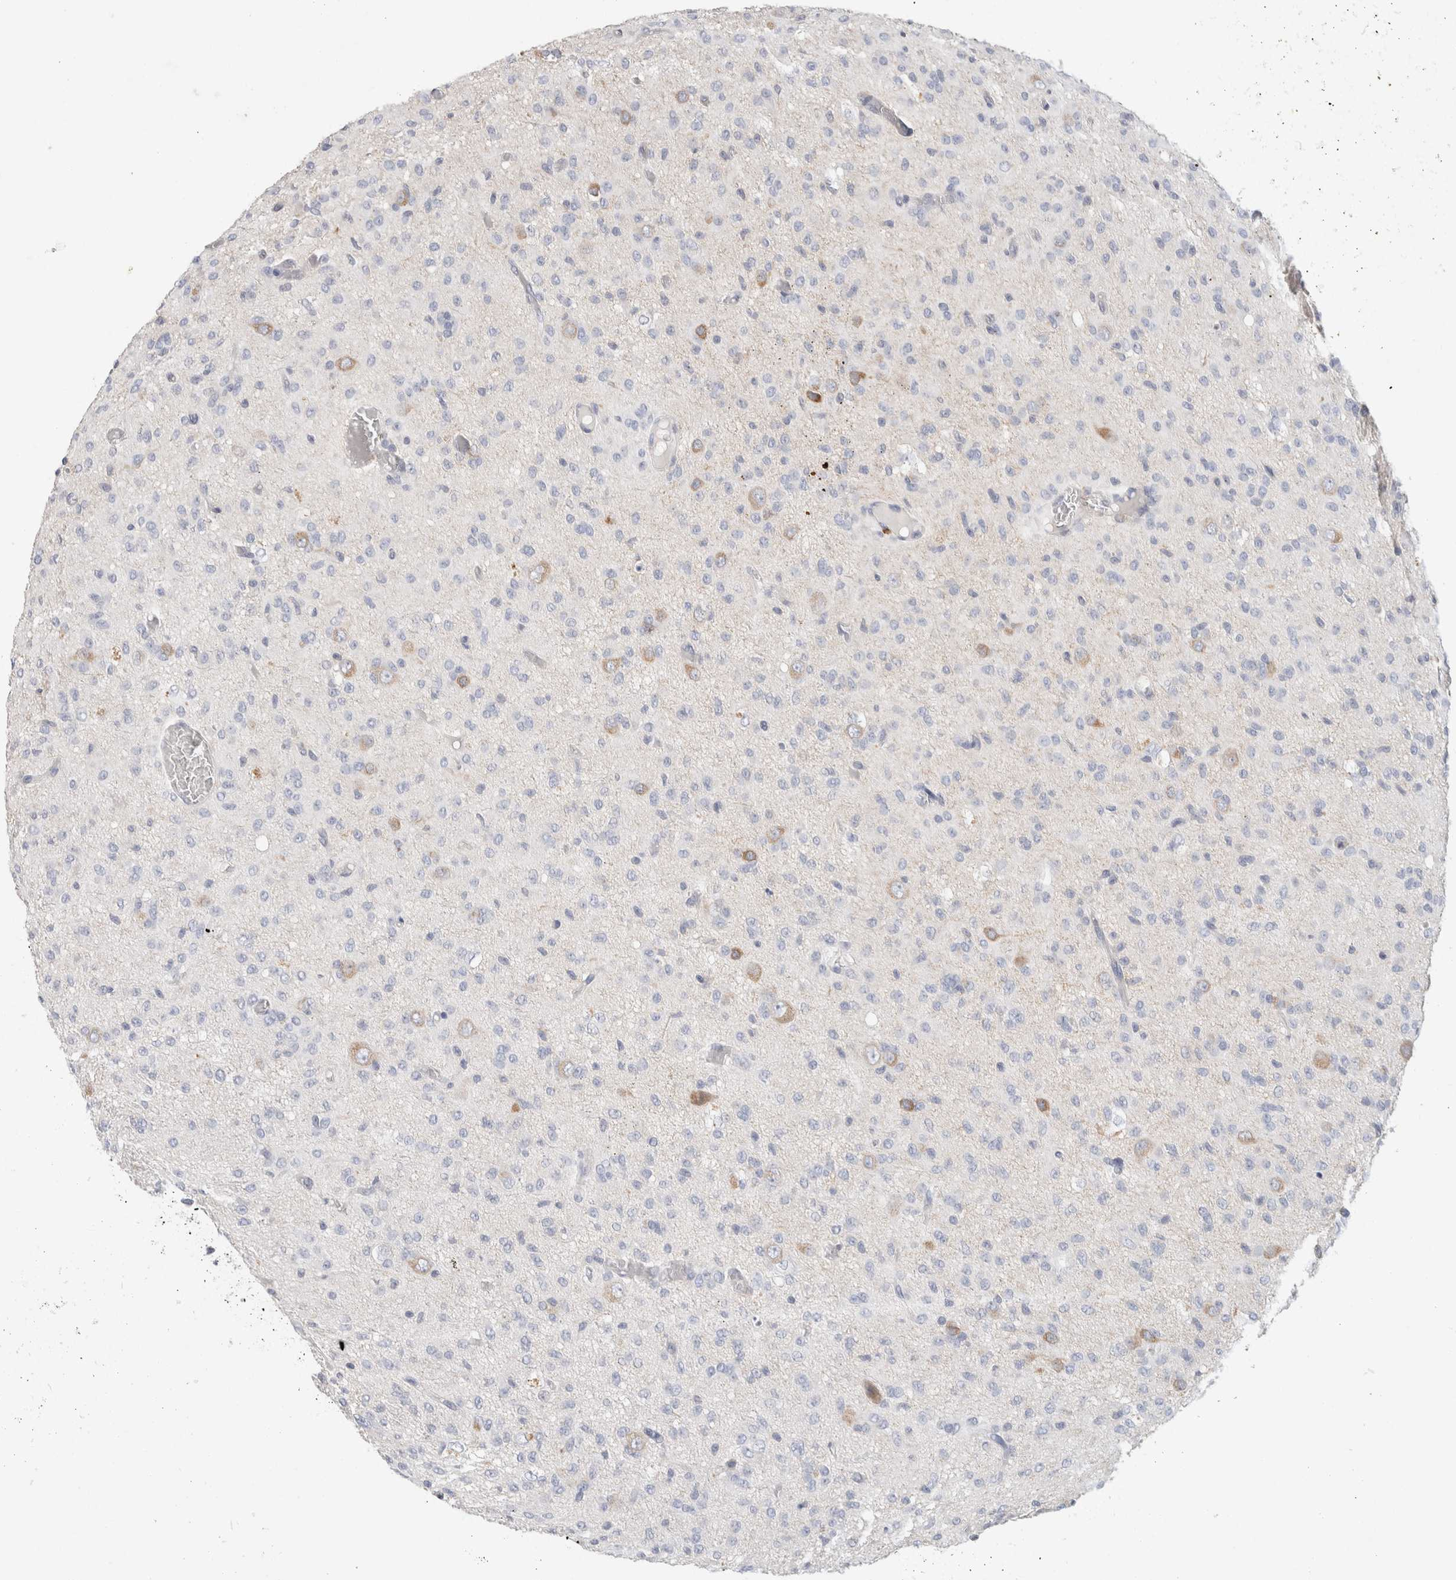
{"staining": {"intensity": "negative", "quantity": "none", "location": "none"}, "tissue": "glioma", "cell_type": "Tumor cells", "image_type": "cancer", "snomed": [{"axis": "morphology", "description": "Glioma, malignant, High grade"}, {"axis": "topography", "description": "Brain"}], "caption": "Protein analysis of glioma shows no significant positivity in tumor cells. (IHC, brightfield microscopy, high magnification).", "gene": "MPP2", "patient": {"sex": "female", "age": 59}}